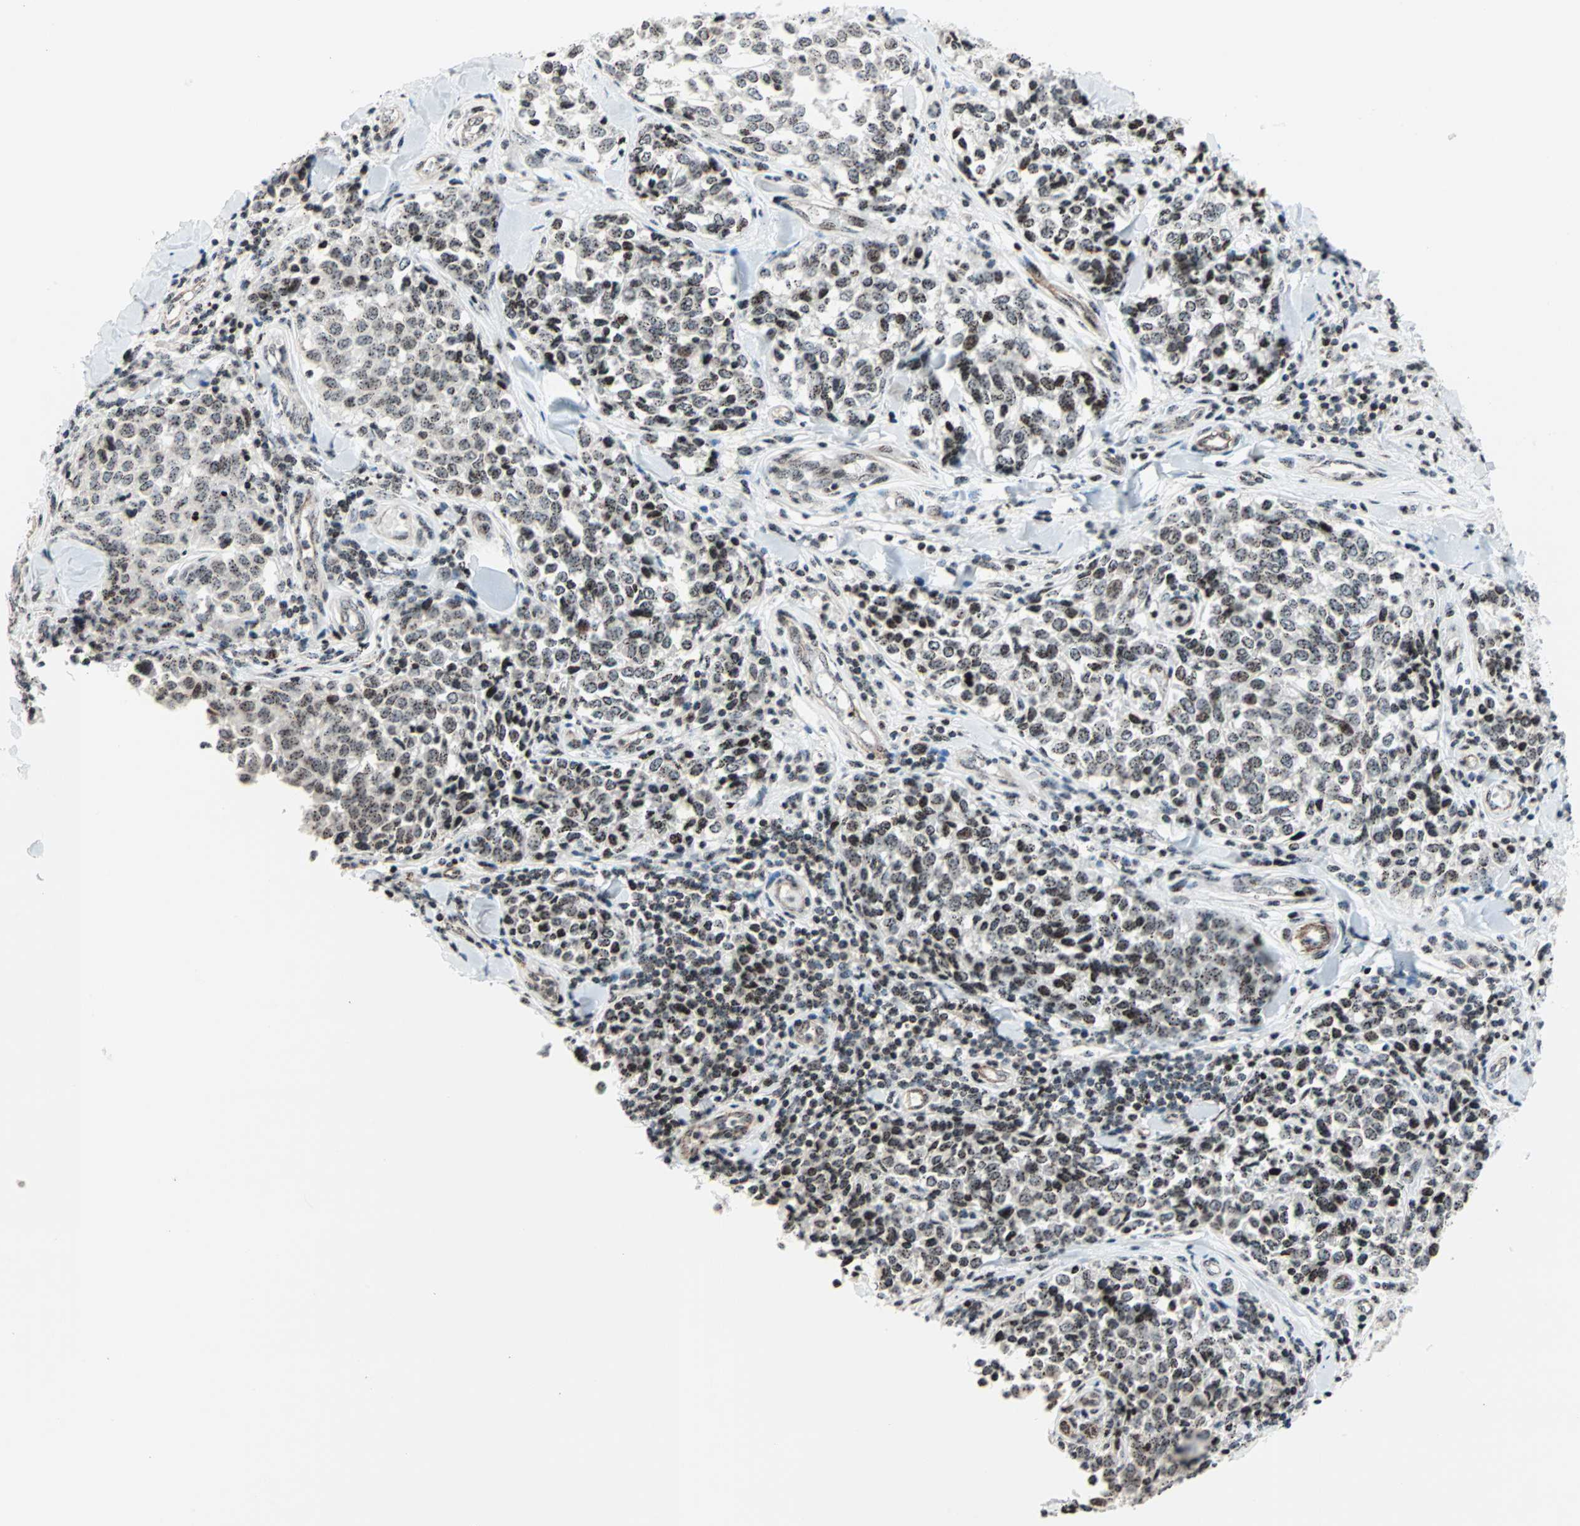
{"staining": {"intensity": "weak", "quantity": ">75%", "location": "nuclear"}, "tissue": "melanoma", "cell_type": "Tumor cells", "image_type": "cancer", "snomed": [{"axis": "morphology", "description": "Malignant melanoma, NOS"}, {"axis": "topography", "description": "Skin"}], "caption": "Weak nuclear protein positivity is present in about >75% of tumor cells in melanoma.", "gene": "CENPA", "patient": {"sex": "female", "age": 64}}